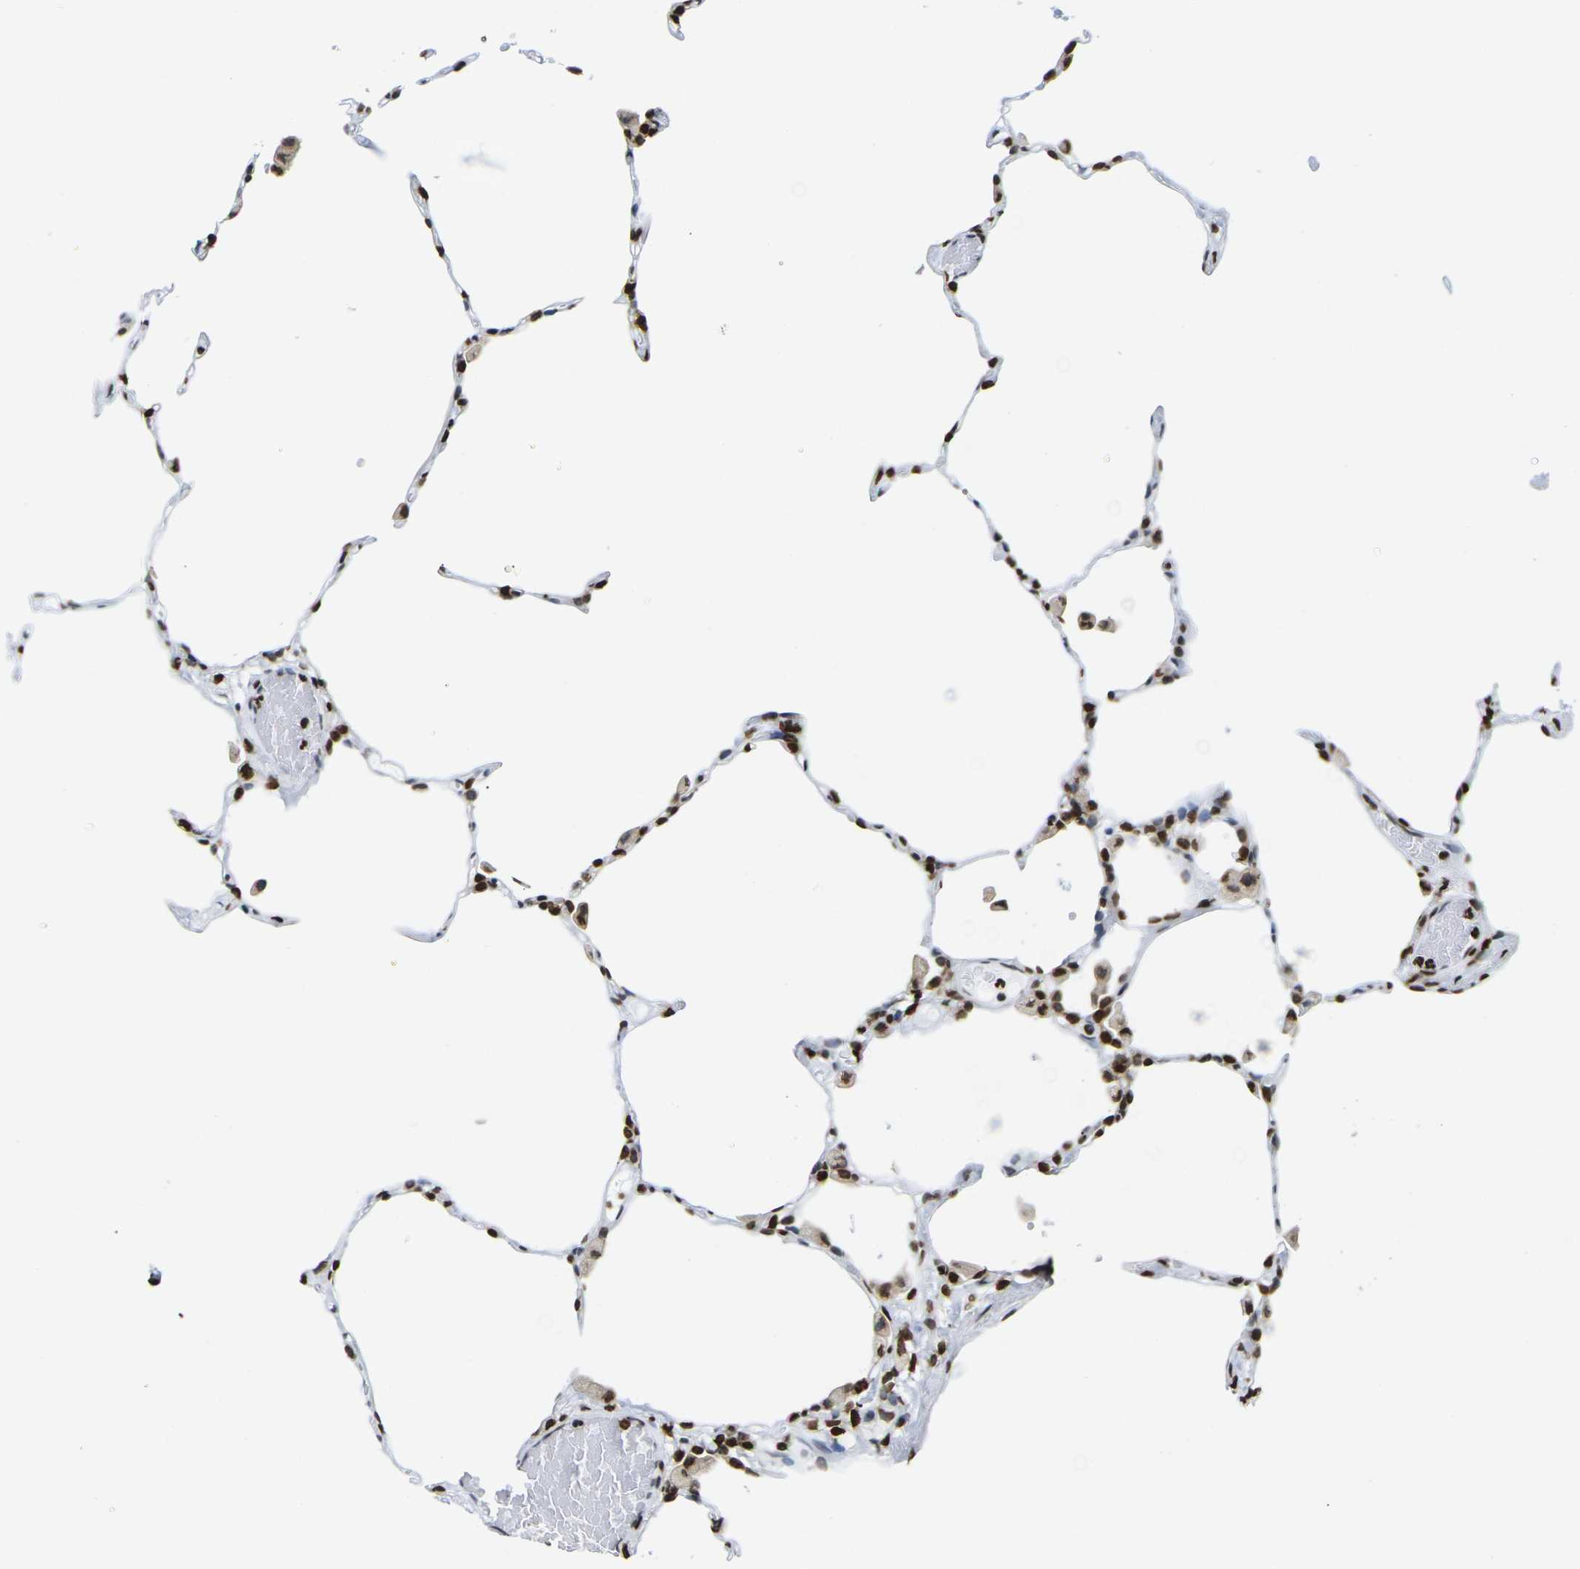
{"staining": {"intensity": "strong", "quantity": "25%-75%", "location": "nuclear"}, "tissue": "lung", "cell_type": "Alveolar cells", "image_type": "normal", "snomed": [{"axis": "morphology", "description": "Normal tissue, NOS"}, {"axis": "topography", "description": "Lung"}], "caption": "High-power microscopy captured an IHC histopathology image of unremarkable lung, revealing strong nuclear positivity in about 25%-75% of alveolar cells. Ihc stains the protein in brown and the nuclei are stained blue.", "gene": "H2AC21", "patient": {"sex": "female", "age": 49}}